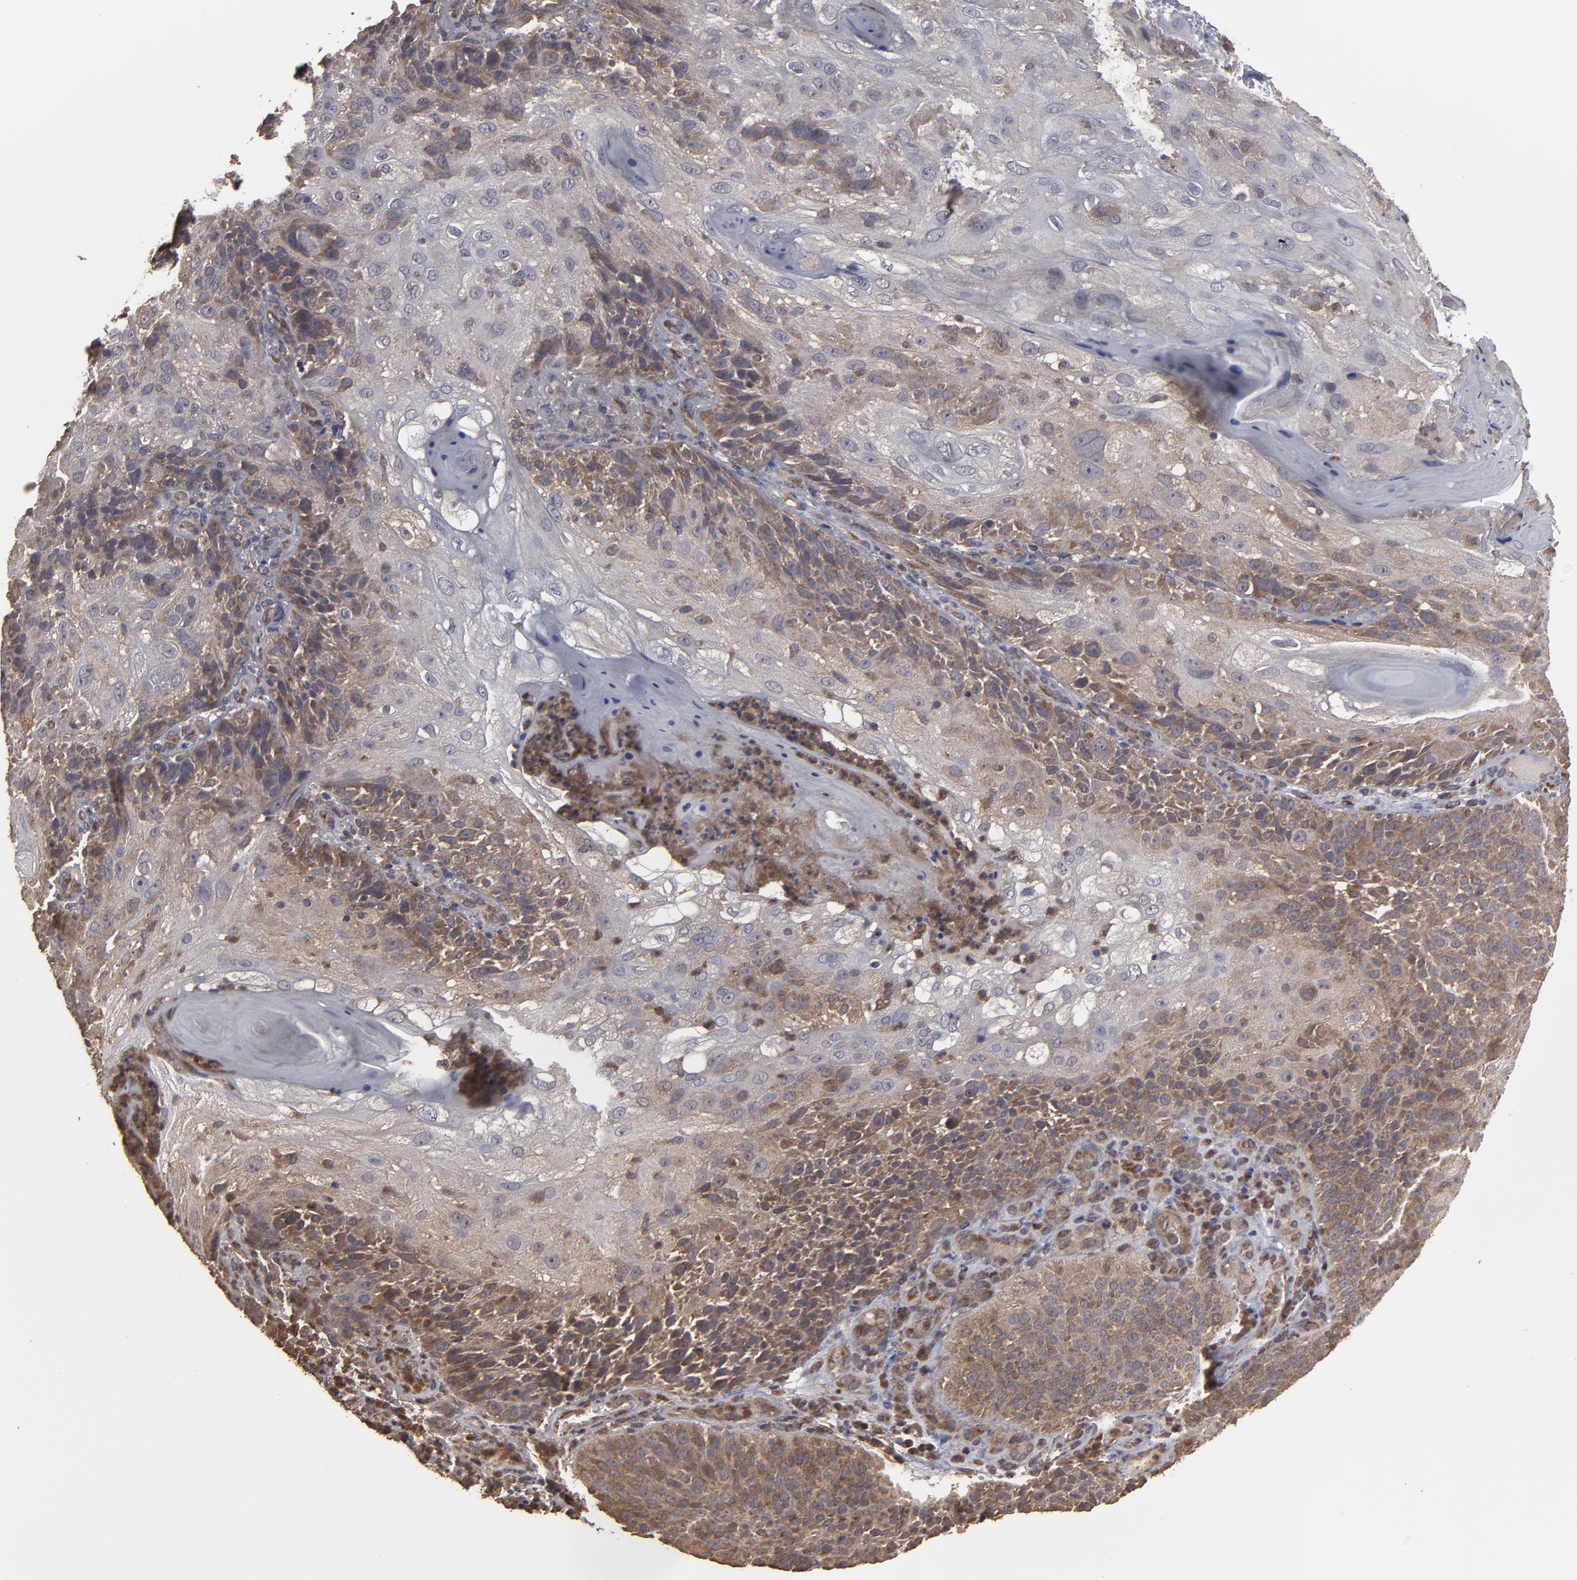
{"staining": {"intensity": "moderate", "quantity": "25%-75%", "location": "cytoplasmic/membranous"}, "tissue": "skin cancer", "cell_type": "Tumor cells", "image_type": "cancer", "snomed": [{"axis": "morphology", "description": "Normal tissue, NOS"}, {"axis": "morphology", "description": "Squamous cell carcinoma, NOS"}, {"axis": "topography", "description": "Skin"}], "caption": "DAB immunohistochemical staining of skin cancer exhibits moderate cytoplasmic/membranous protein expression in about 25%-75% of tumor cells.", "gene": "MMP2", "patient": {"sex": "female", "age": 83}}